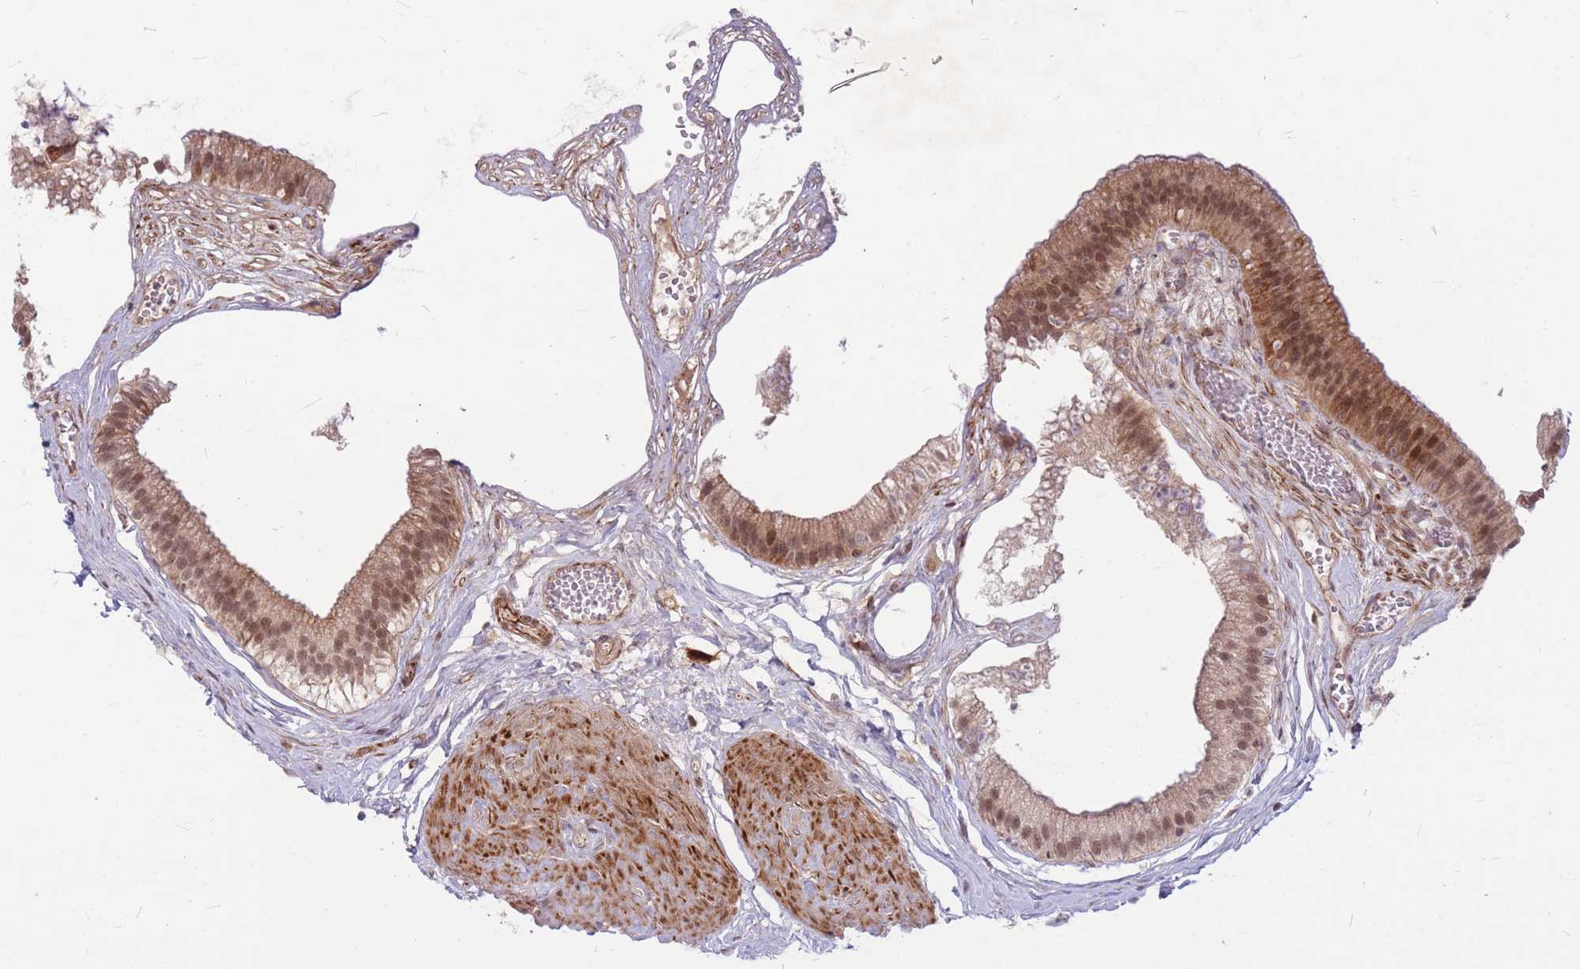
{"staining": {"intensity": "moderate", "quantity": ">75%", "location": "cytoplasmic/membranous,nuclear"}, "tissue": "gallbladder", "cell_type": "Glandular cells", "image_type": "normal", "snomed": [{"axis": "morphology", "description": "Normal tissue, NOS"}, {"axis": "topography", "description": "Gallbladder"}], "caption": "Immunohistochemistry (IHC) of benign gallbladder exhibits medium levels of moderate cytoplasmic/membranous,nuclear expression in about >75% of glandular cells. Nuclei are stained in blue.", "gene": "ERCC2", "patient": {"sex": "female", "age": 54}}